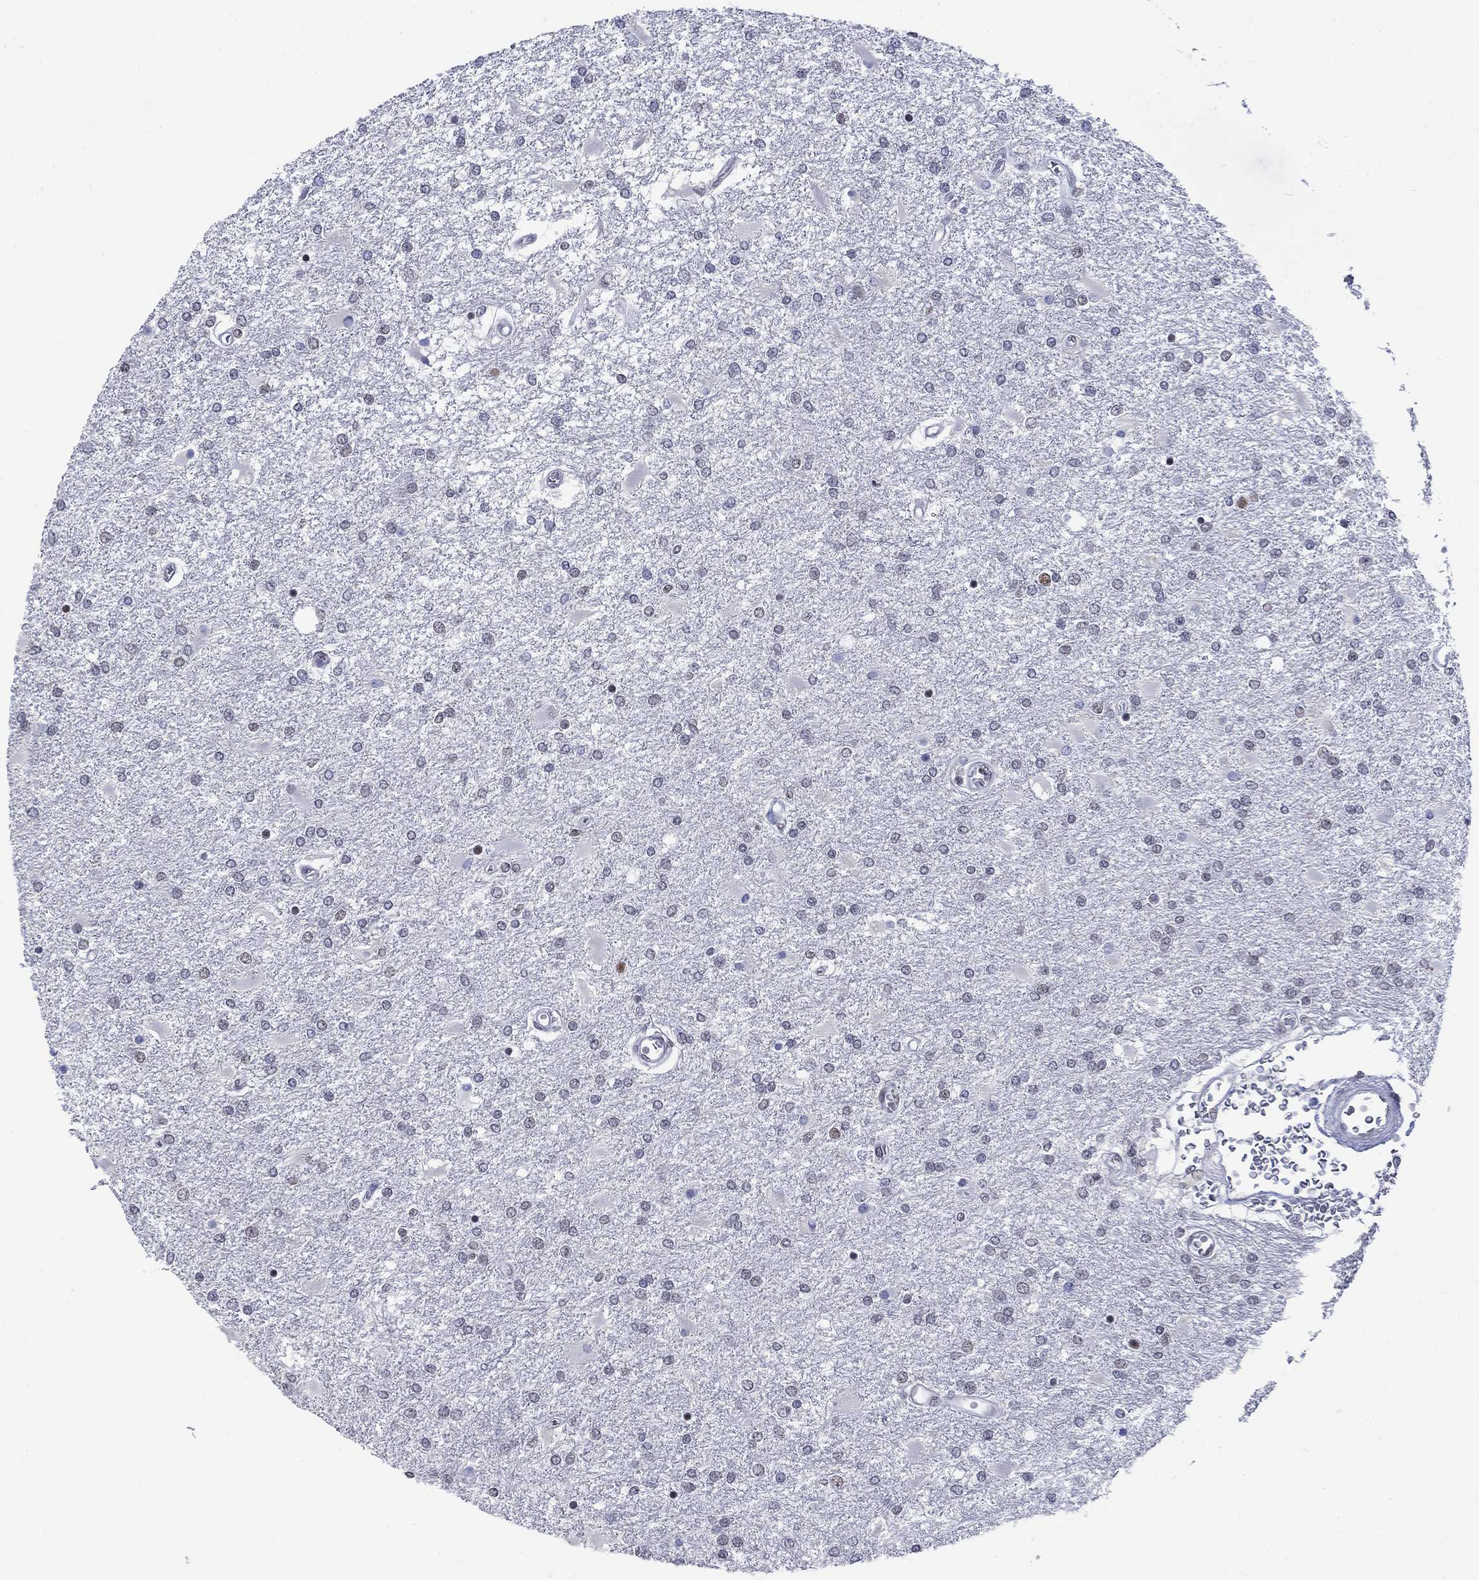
{"staining": {"intensity": "negative", "quantity": "none", "location": "none"}, "tissue": "glioma", "cell_type": "Tumor cells", "image_type": "cancer", "snomed": [{"axis": "morphology", "description": "Glioma, malignant, High grade"}, {"axis": "topography", "description": "Cerebral cortex"}], "caption": "Micrograph shows no significant protein staining in tumor cells of glioma.", "gene": "NPAS3", "patient": {"sex": "male", "age": 79}}